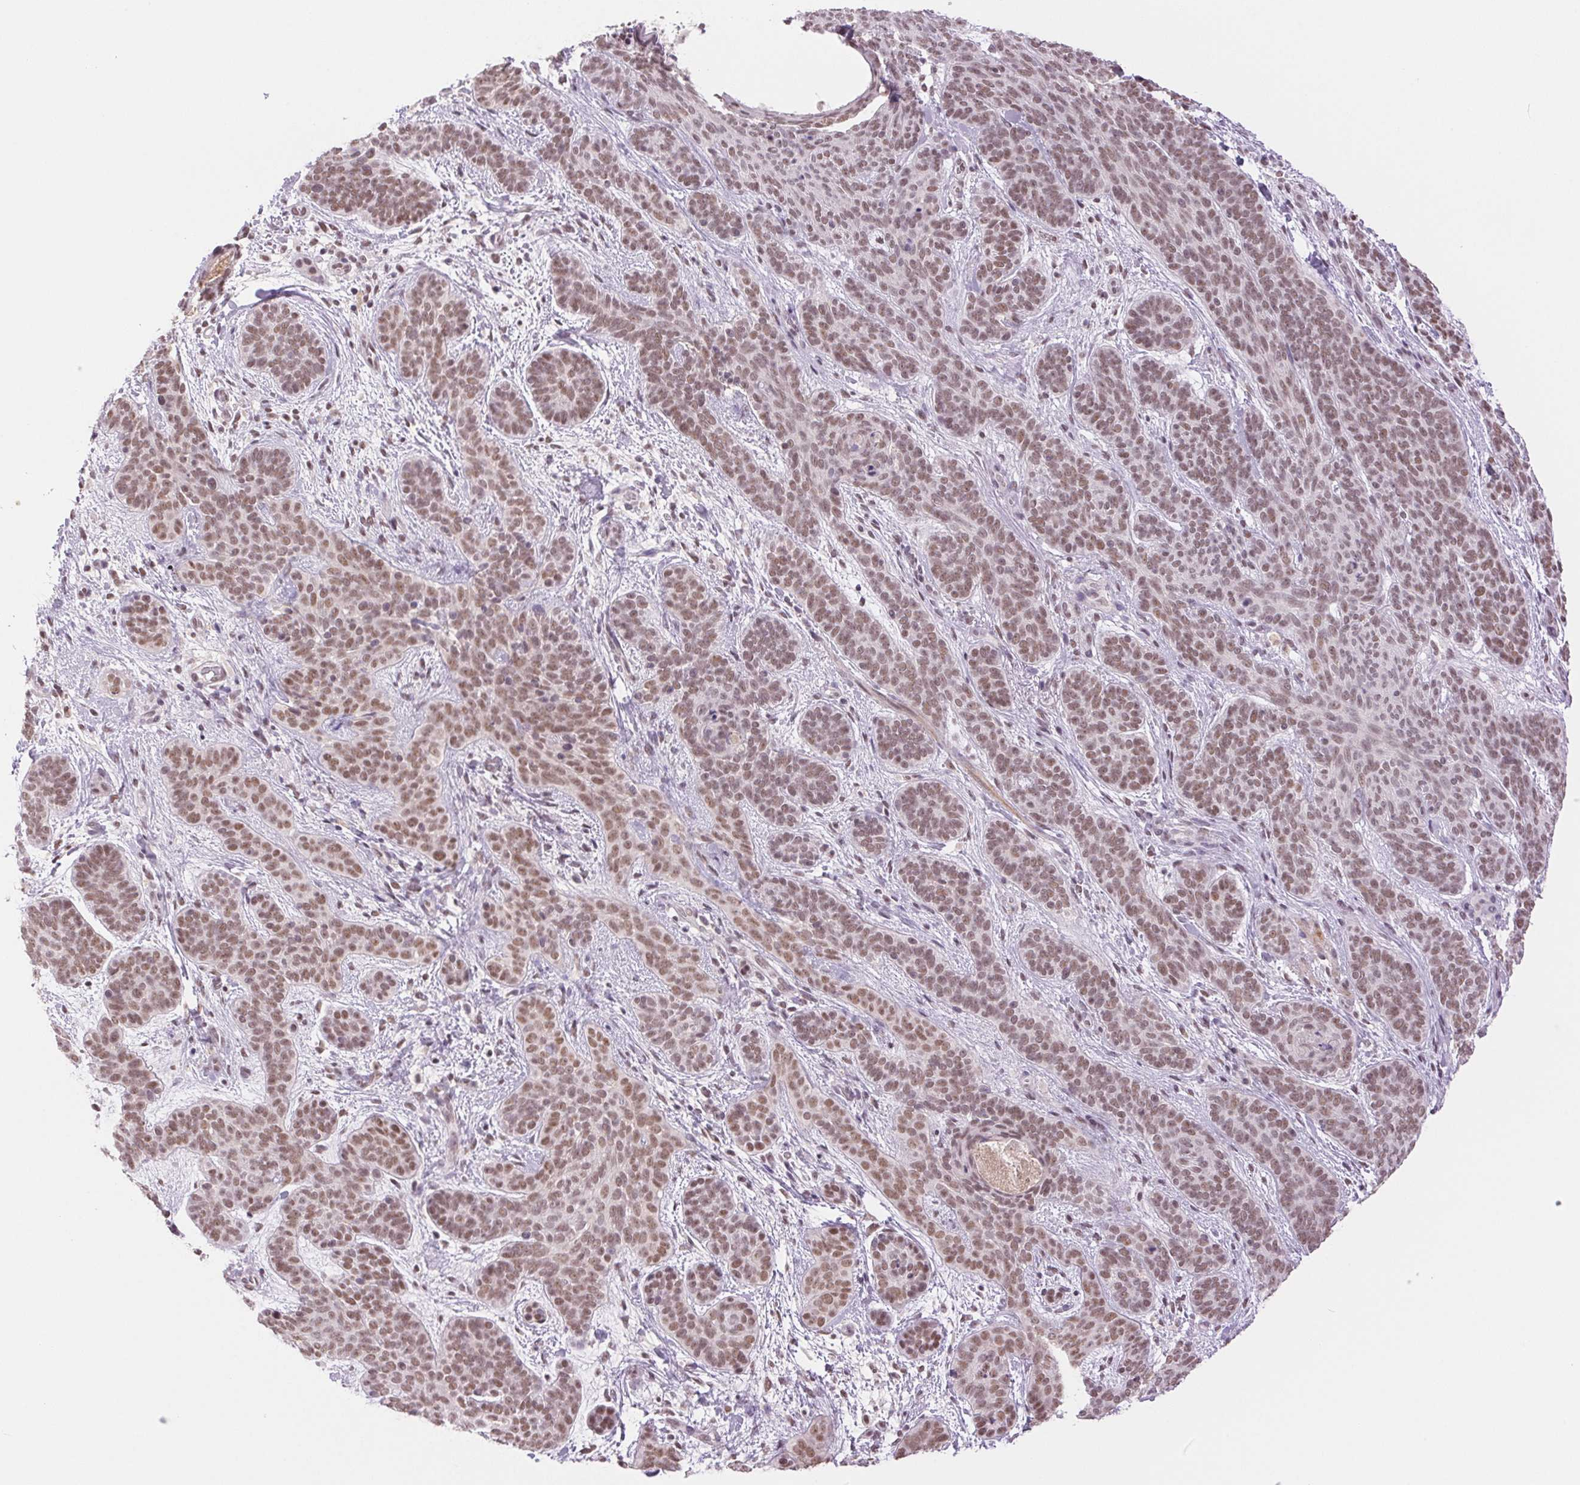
{"staining": {"intensity": "moderate", "quantity": ">75%", "location": "nuclear"}, "tissue": "skin cancer", "cell_type": "Tumor cells", "image_type": "cancer", "snomed": [{"axis": "morphology", "description": "Basal cell carcinoma"}, {"axis": "topography", "description": "Skin"}], "caption": "The immunohistochemical stain labels moderate nuclear staining in tumor cells of skin cancer (basal cell carcinoma) tissue.", "gene": "RPRD1B", "patient": {"sex": "female", "age": 82}}